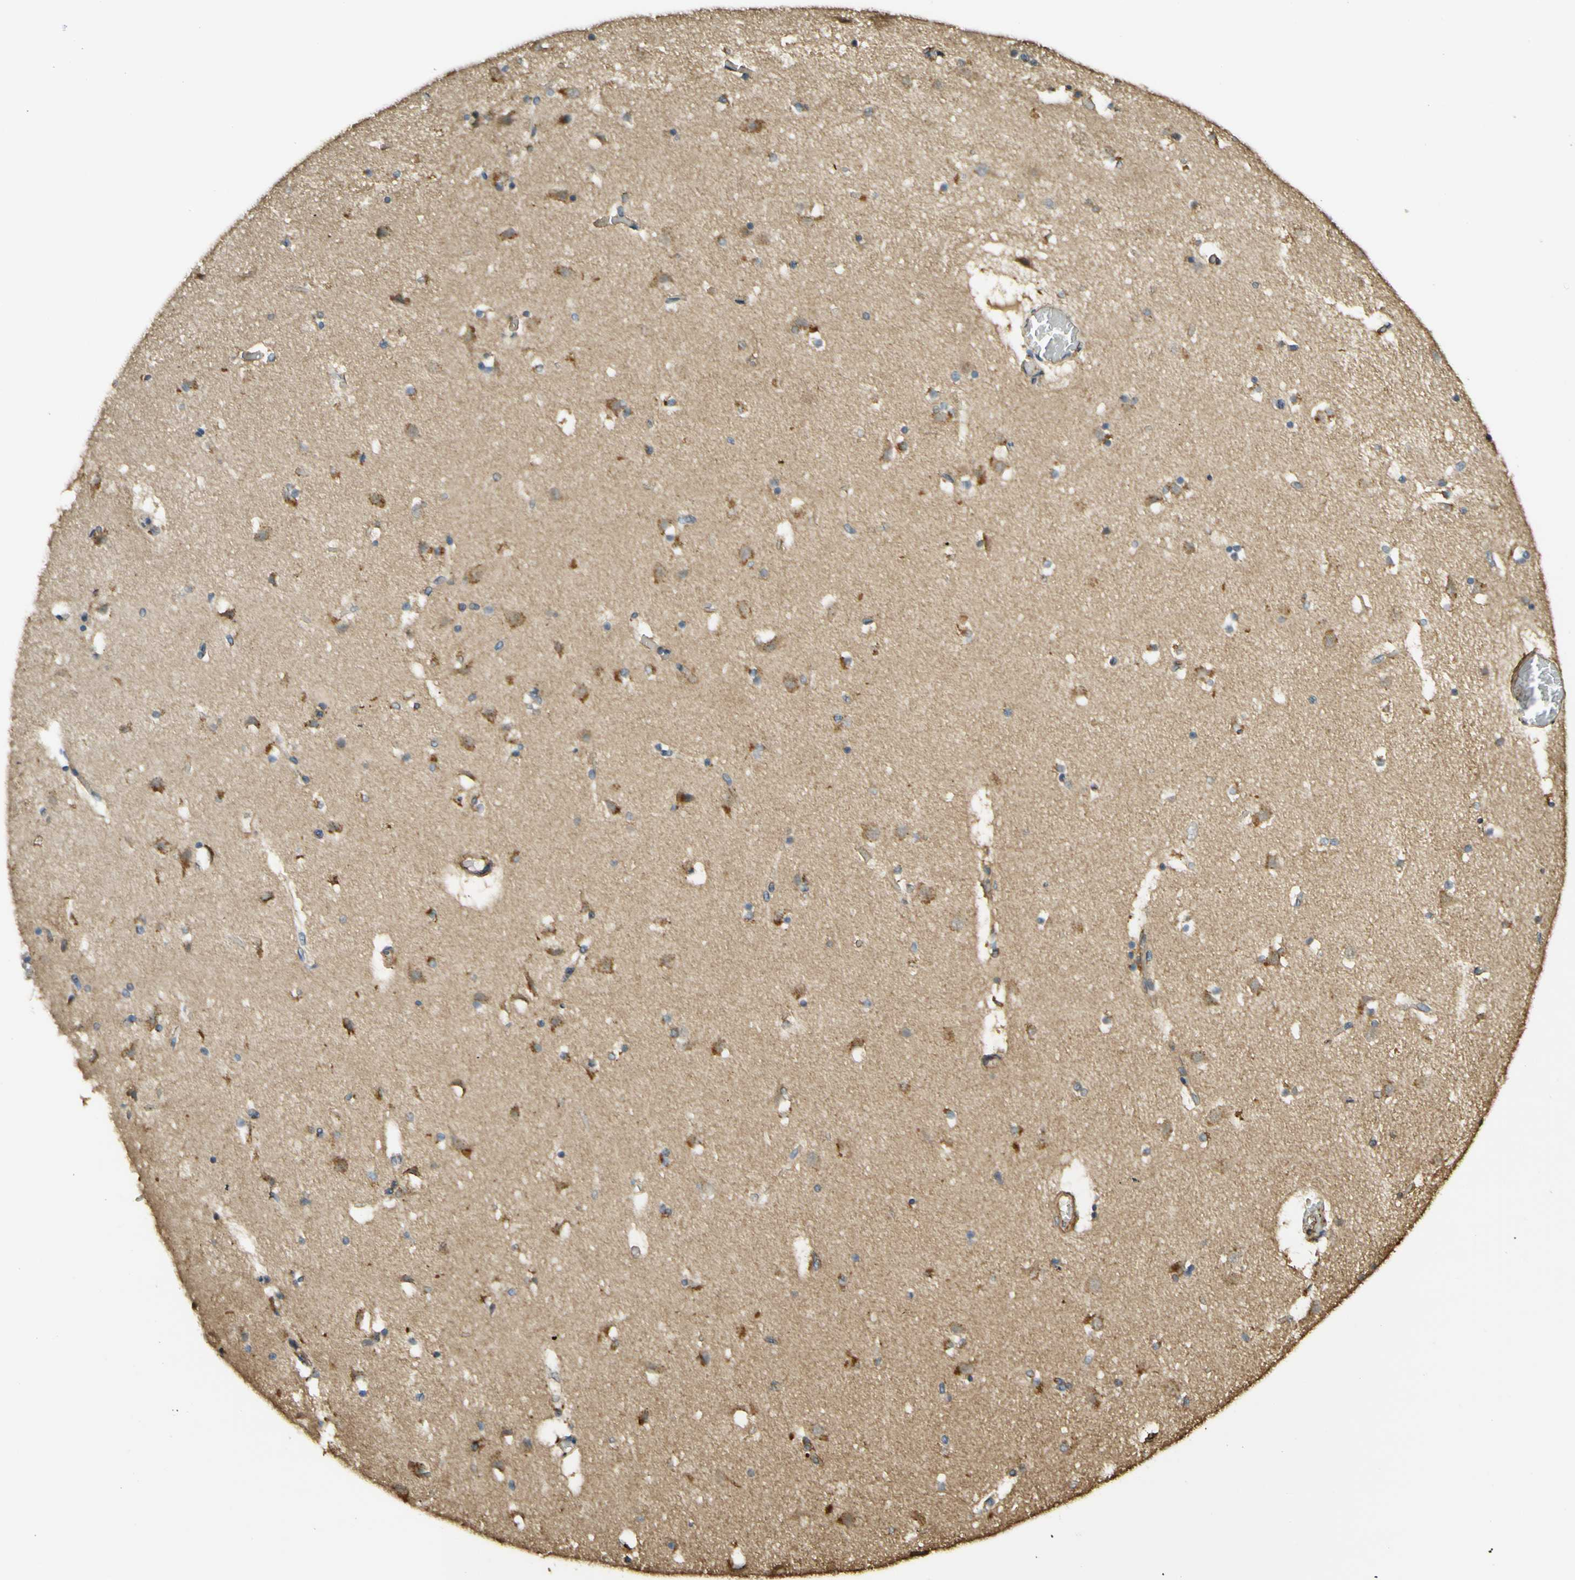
{"staining": {"intensity": "weak", "quantity": "<25%", "location": "cytoplasmic/membranous"}, "tissue": "caudate", "cell_type": "Glial cells", "image_type": "normal", "snomed": [{"axis": "morphology", "description": "Normal tissue, NOS"}, {"axis": "topography", "description": "Lateral ventricle wall"}], "caption": "Protein analysis of benign caudate demonstrates no significant positivity in glial cells.", "gene": "AGER", "patient": {"sex": "male", "age": 45}}